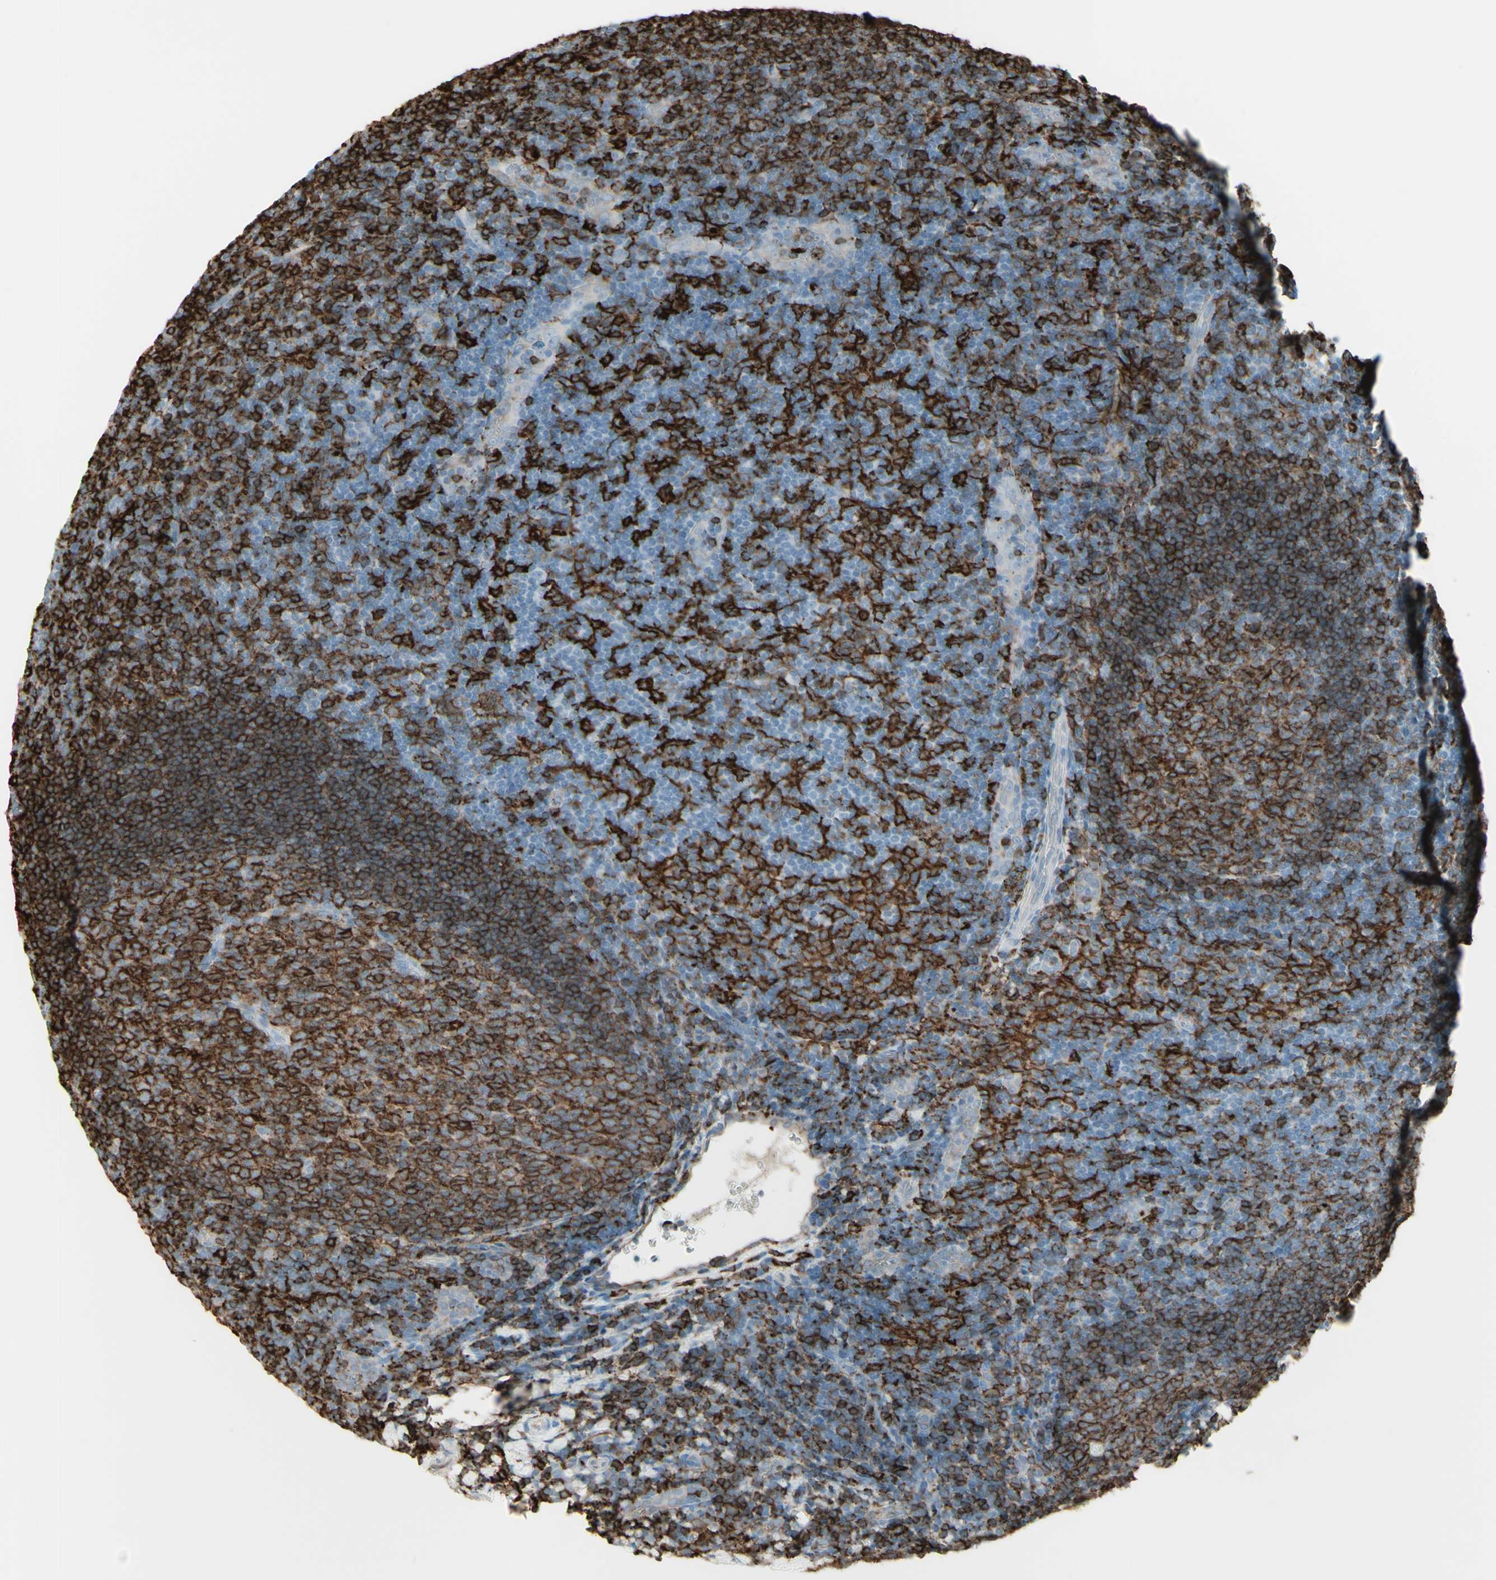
{"staining": {"intensity": "strong", "quantity": ">75%", "location": "cytoplasmic/membranous"}, "tissue": "tonsil", "cell_type": "Germinal center cells", "image_type": "normal", "snomed": [{"axis": "morphology", "description": "Normal tissue, NOS"}, {"axis": "topography", "description": "Tonsil"}], "caption": "Normal tonsil reveals strong cytoplasmic/membranous positivity in about >75% of germinal center cells The staining was performed using DAB (3,3'-diaminobenzidine), with brown indicating positive protein expression. Nuclei are stained blue with hematoxylin..", "gene": "HLA", "patient": {"sex": "male", "age": 37}}